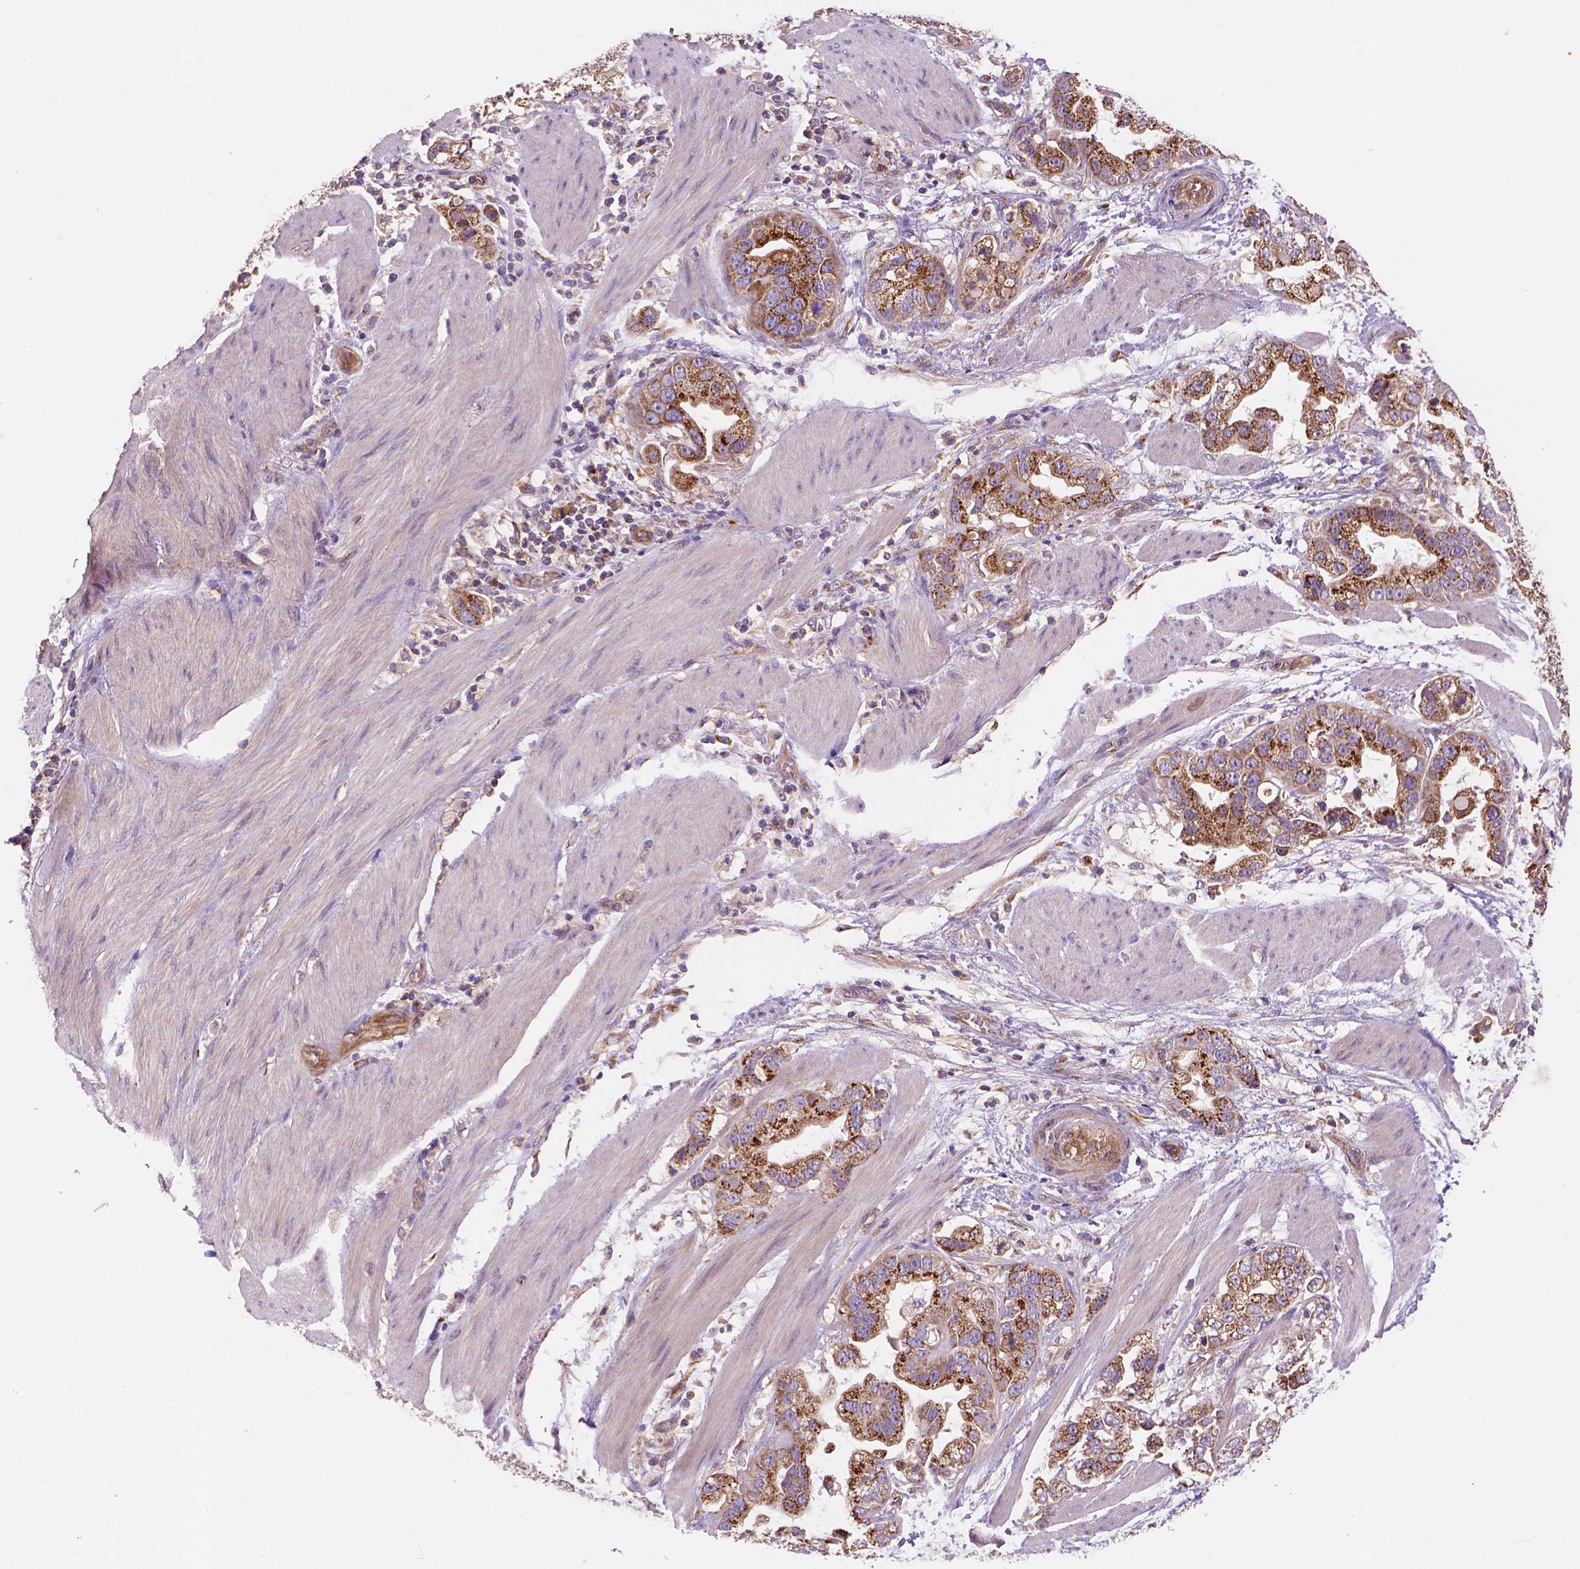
{"staining": {"intensity": "strong", "quantity": "<25%", "location": "cytoplasmic/membranous"}, "tissue": "stomach cancer", "cell_type": "Tumor cells", "image_type": "cancer", "snomed": [{"axis": "morphology", "description": "Adenocarcinoma, NOS"}, {"axis": "topography", "description": "Stomach"}], "caption": "Stomach cancer was stained to show a protein in brown. There is medium levels of strong cytoplasmic/membranous expression in about <25% of tumor cells.", "gene": "WARS2", "patient": {"sex": "male", "age": 59}}